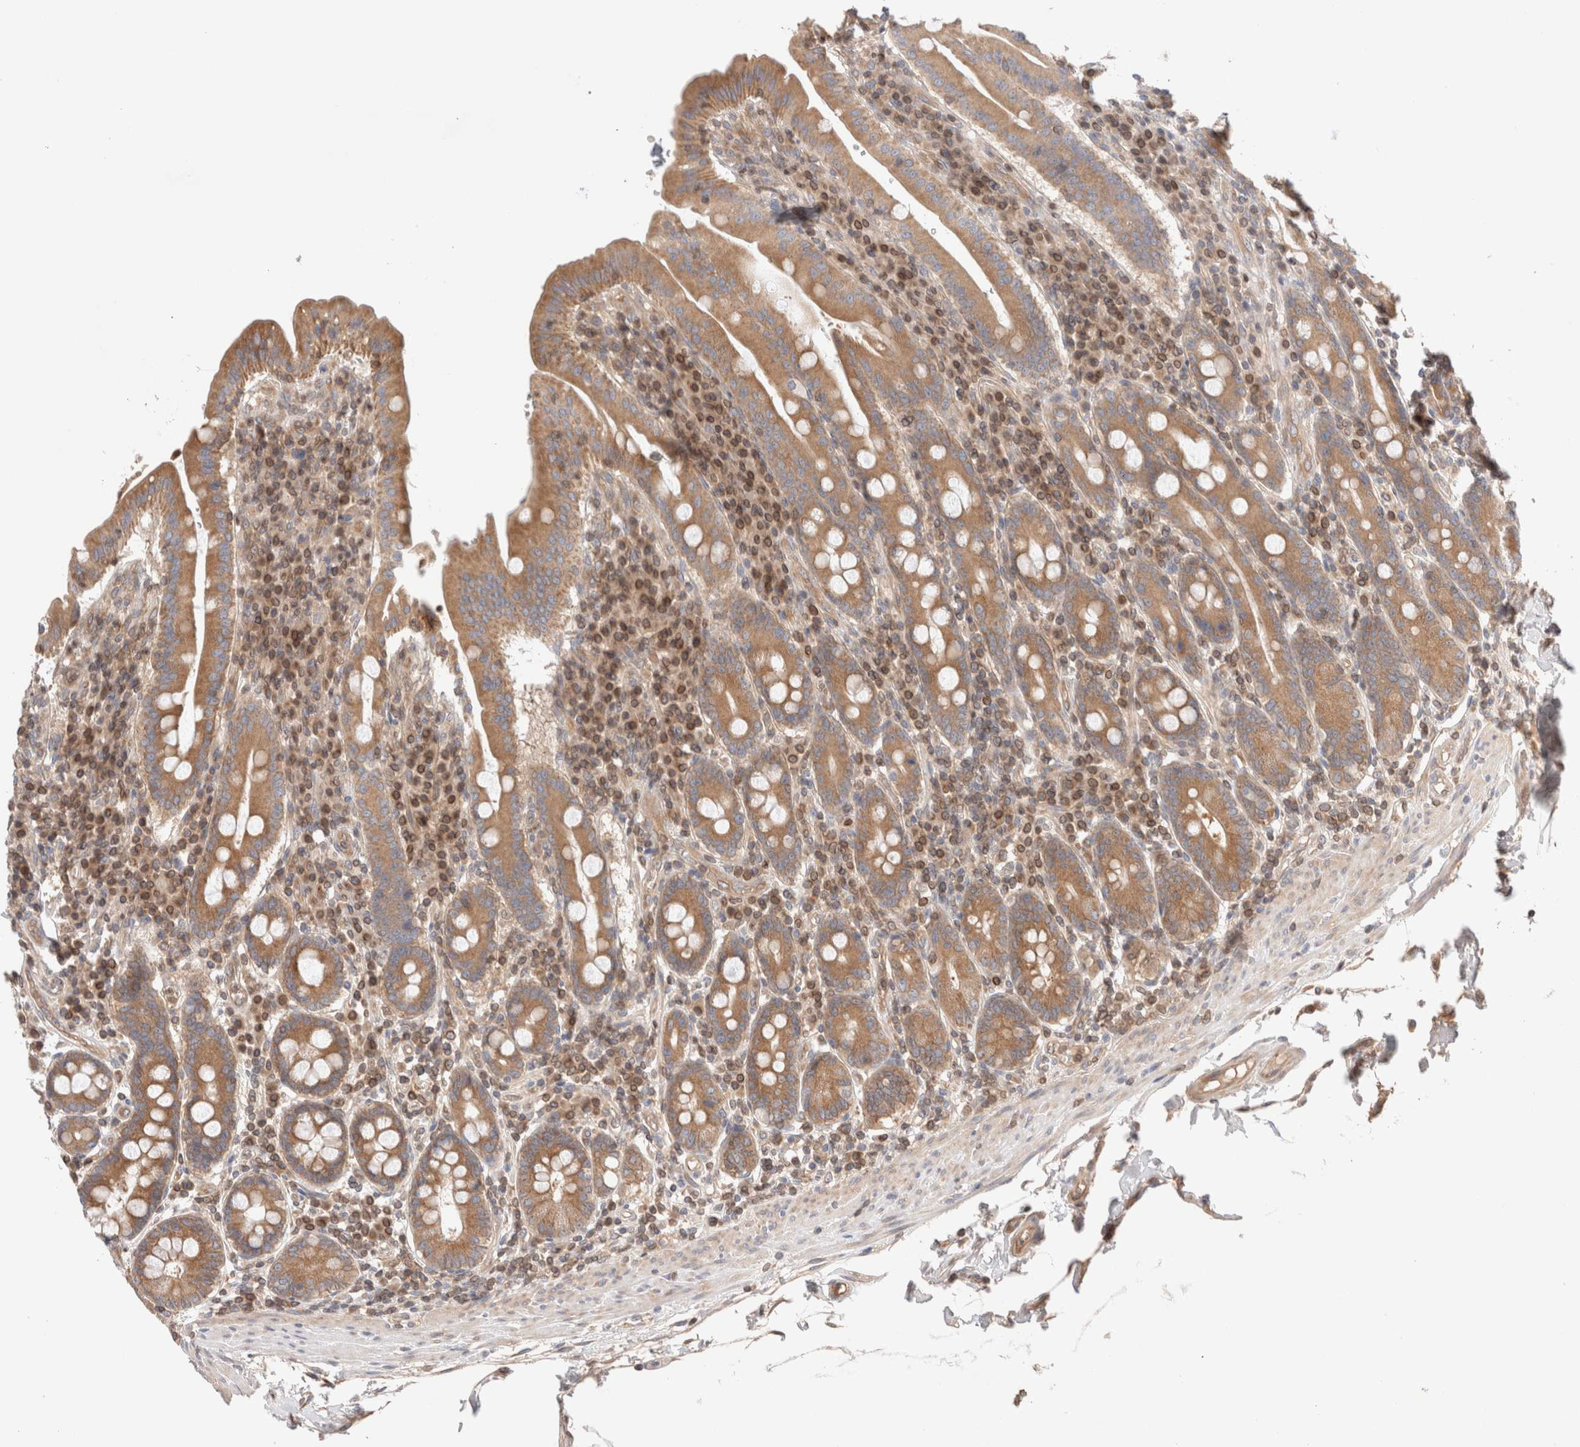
{"staining": {"intensity": "moderate", "quantity": ">75%", "location": "cytoplasmic/membranous"}, "tissue": "duodenum", "cell_type": "Glandular cells", "image_type": "normal", "snomed": [{"axis": "morphology", "description": "Normal tissue, NOS"}, {"axis": "morphology", "description": "Adenocarcinoma, NOS"}, {"axis": "topography", "description": "Pancreas"}, {"axis": "topography", "description": "Duodenum"}], "caption": "Glandular cells show medium levels of moderate cytoplasmic/membranous expression in approximately >75% of cells in unremarkable duodenum. The protein is shown in brown color, while the nuclei are stained blue.", "gene": "SIKE1", "patient": {"sex": "male", "age": 50}}